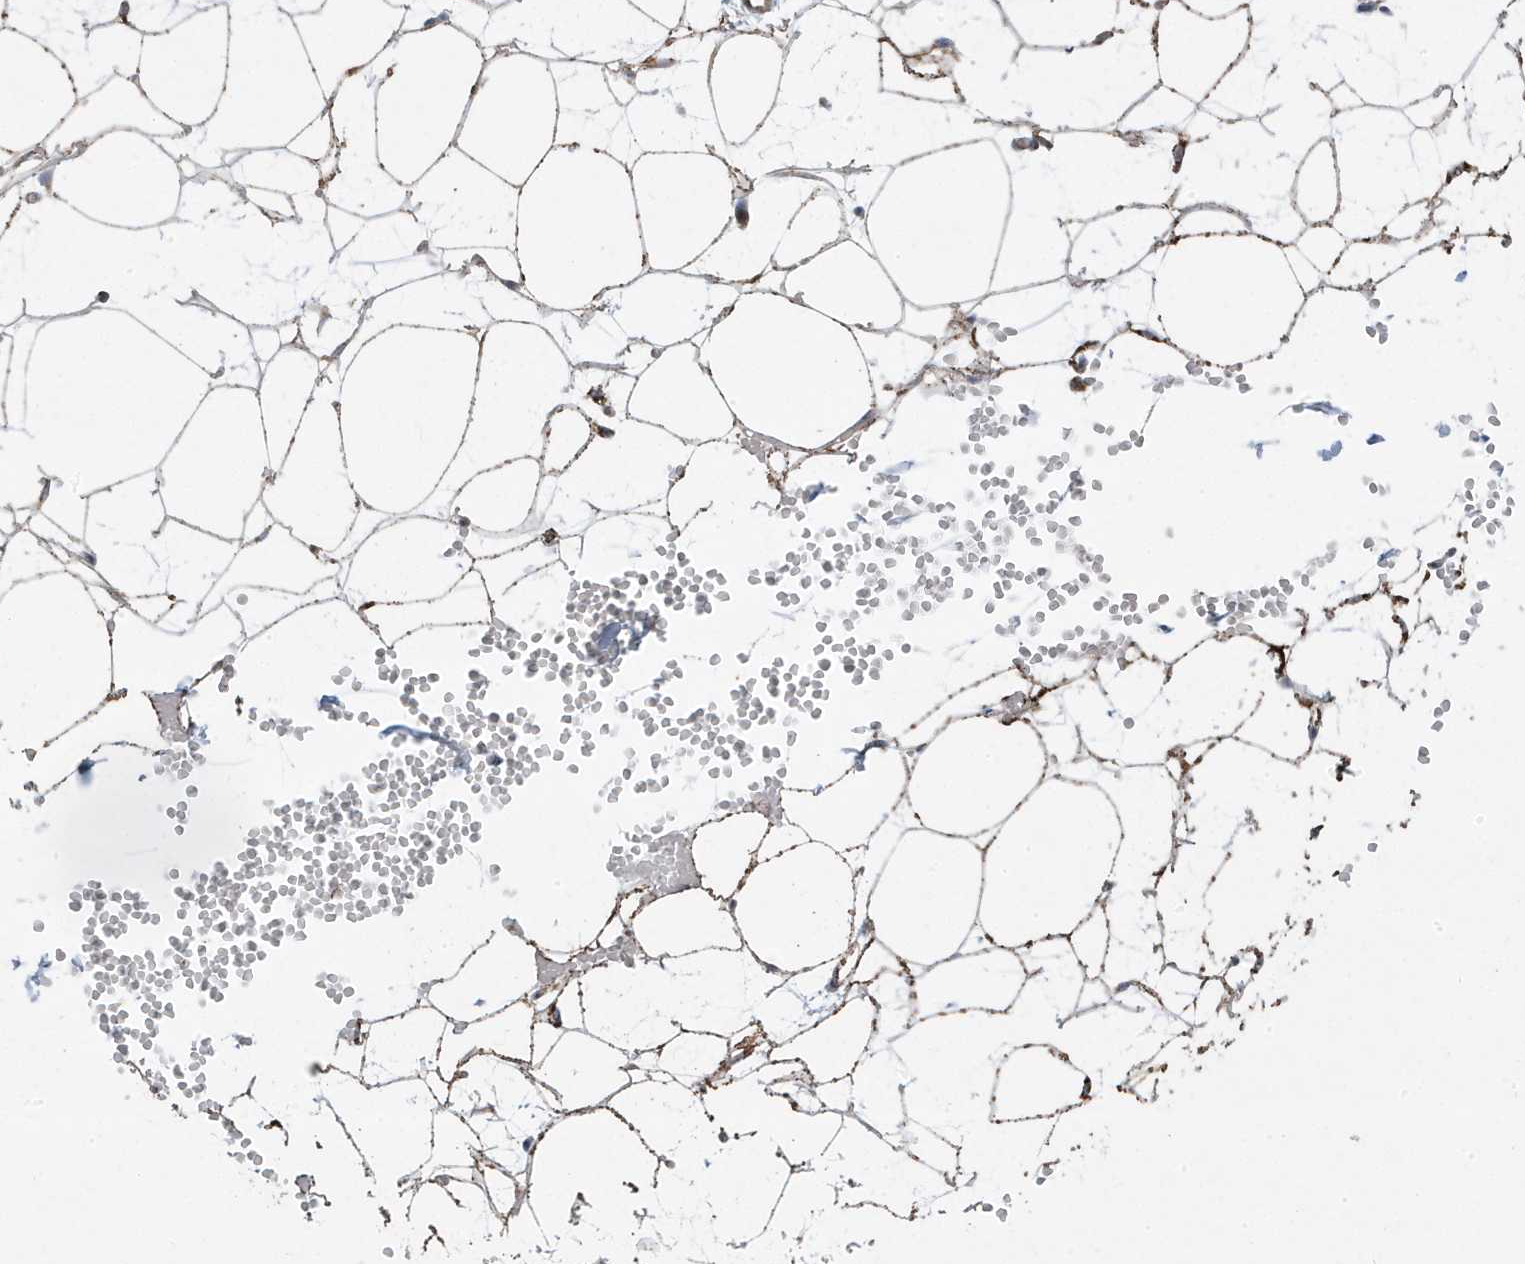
{"staining": {"intensity": "strong", "quantity": ">75%", "location": "cytoplasmic/membranous"}, "tissue": "adipose tissue", "cell_type": "Adipocytes", "image_type": "normal", "snomed": [{"axis": "morphology", "description": "Normal tissue, NOS"}, {"axis": "topography", "description": "Breast"}], "caption": "Adipocytes demonstrate strong cytoplasmic/membranous expression in approximately >75% of cells in normal adipose tissue.", "gene": "CLUAP1", "patient": {"sex": "female", "age": 23}}